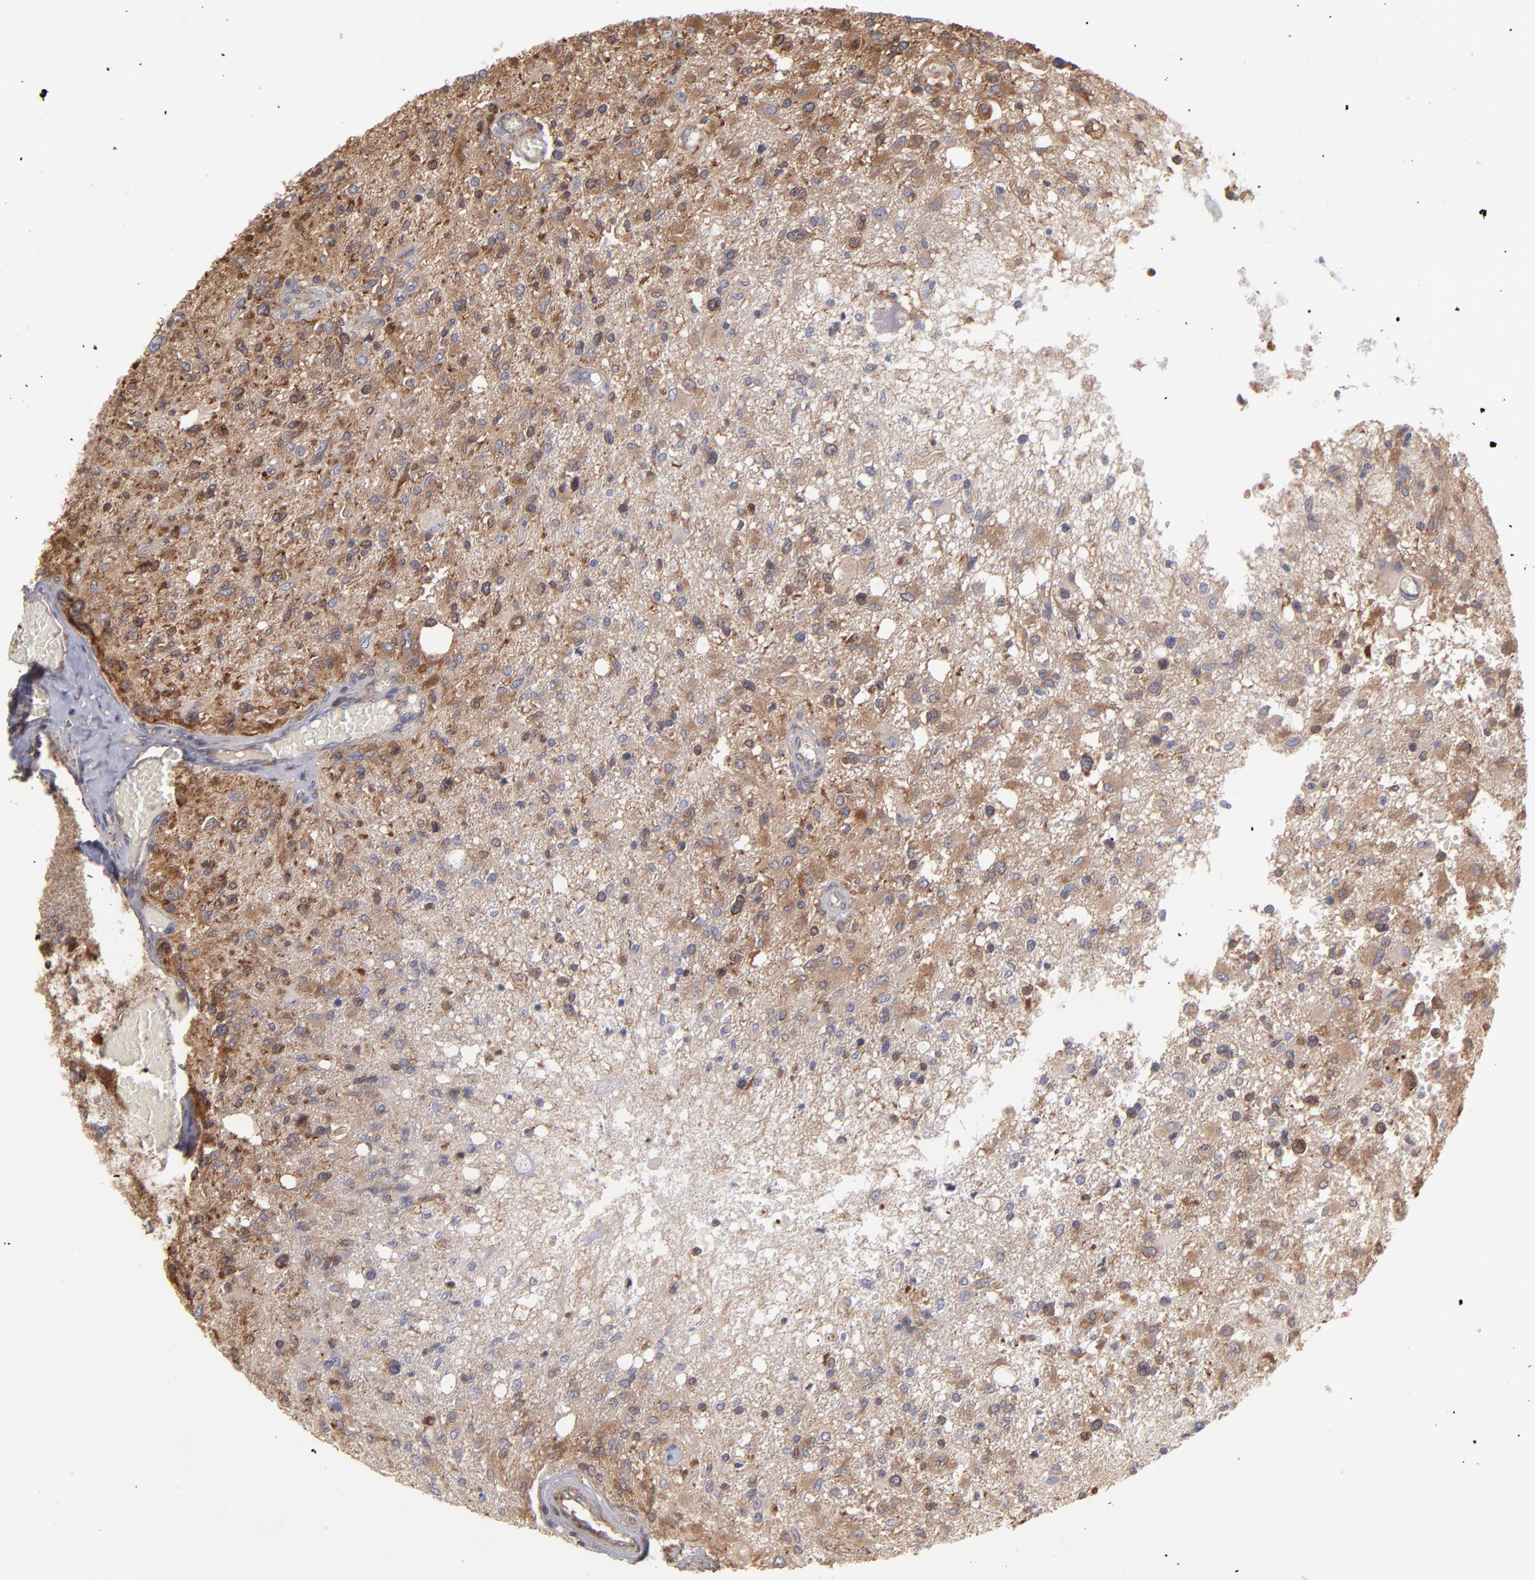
{"staining": {"intensity": "moderate", "quantity": ">75%", "location": "cytoplasmic/membranous"}, "tissue": "glioma", "cell_type": "Tumor cells", "image_type": "cancer", "snomed": [{"axis": "morphology", "description": "Glioma, malignant, High grade"}, {"axis": "topography", "description": "Cerebral cortex"}], "caption": "Brown immunohistochemical staining in malignant glioma (high-grade) reveals moderate cytoplasmic/membranous expression in about >75% of tumor cells.", "gene": "MAPRE1", "patient": {"sex": "male", "age": 76}}